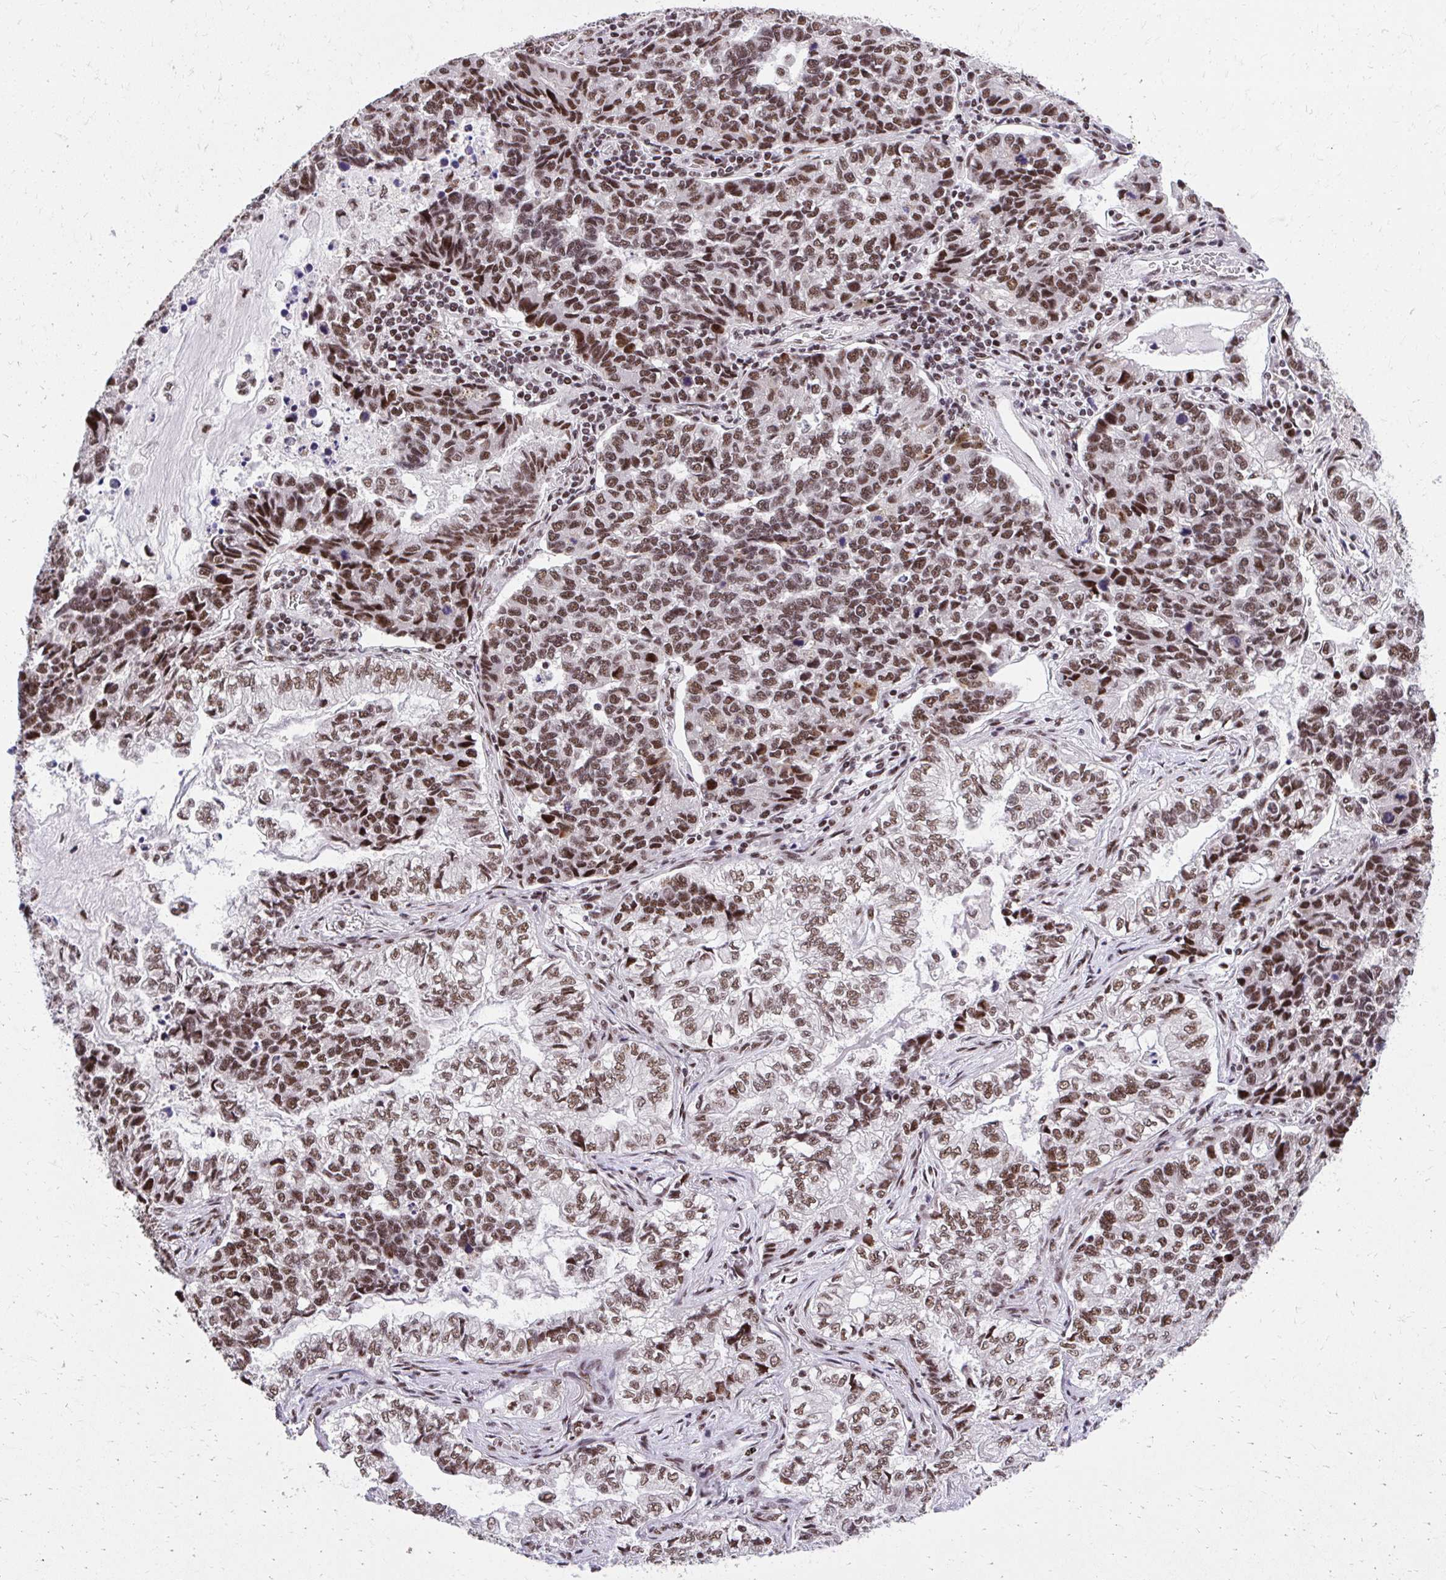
{"staining": {"intensity": "strong", "quantity": ">75%", "location": "nuclear"}, "tissue": "lung cancer", "cell_type": "Tumor cells", "image_type": "cancer", "snomed": [{"axis": "morphology", "description": "Adenocarcinoma, NOS"}, {"axis": "topography", "description": "Lymph node"}, {"axis": "topography", "description": "Lung"}], "caption": "Immunohistochemical staining of human adenocarcinoma (lung) displays strong nuclear protein positivity in approximately >75% of tumor cells.", "gene": "SYNE4", "patient": {"sex": "male", "age": 66}}